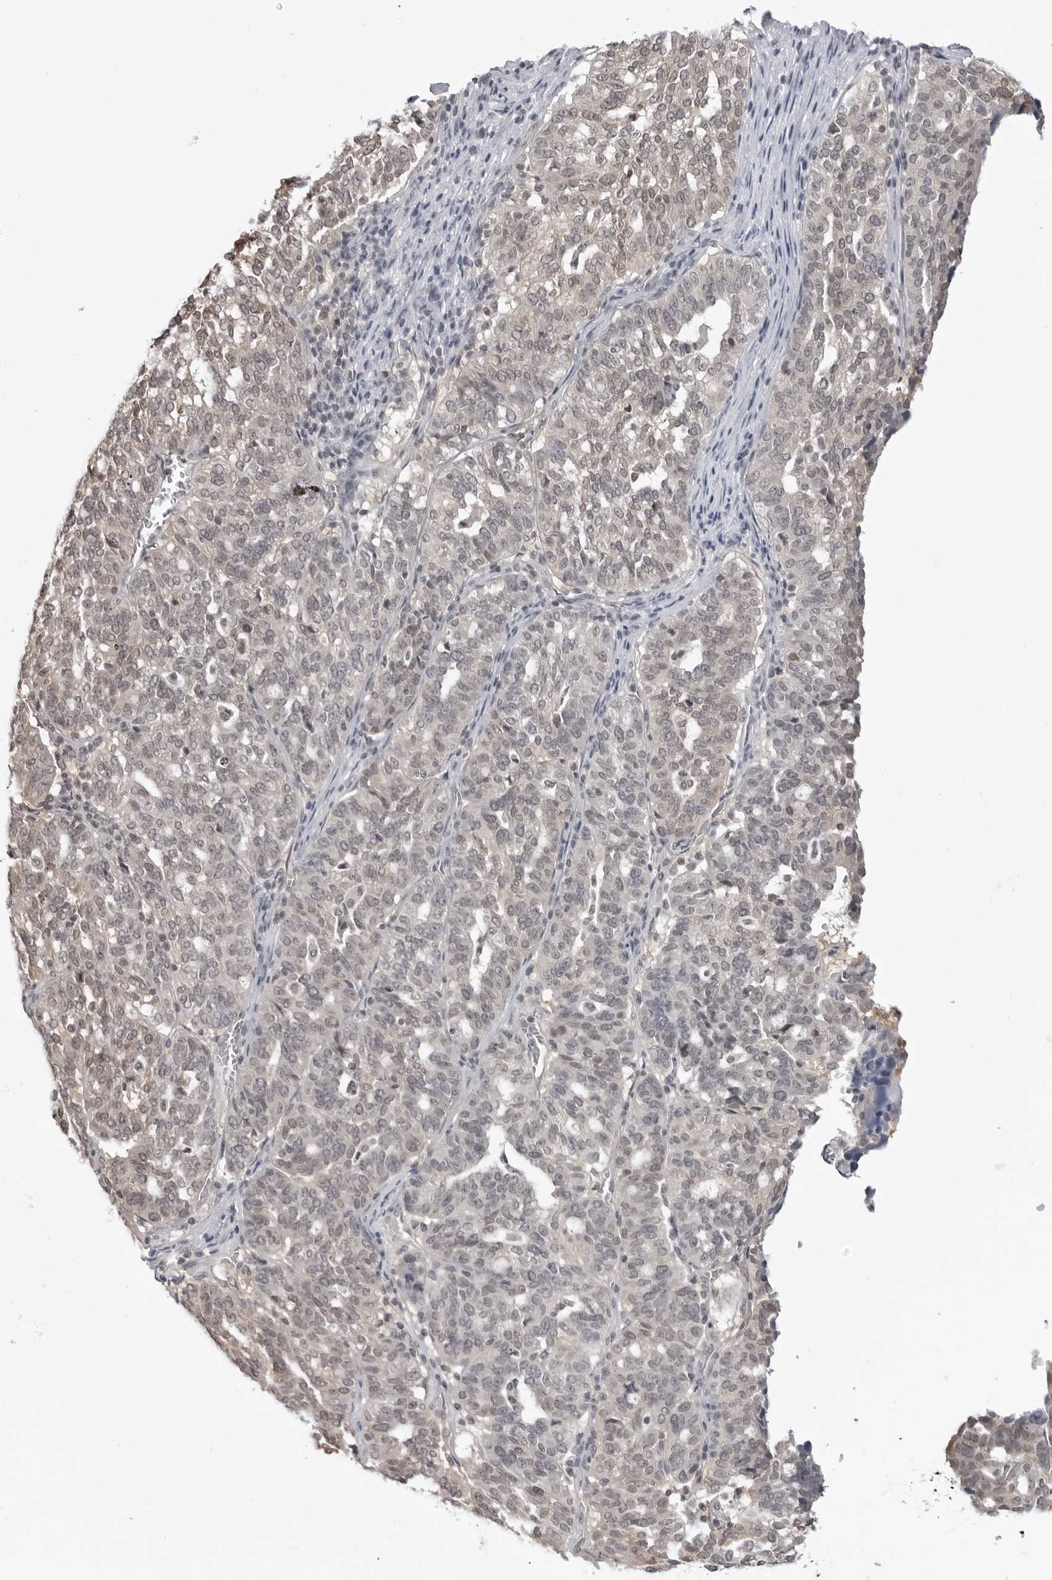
{"staining": {"intensity": "weak", "quantity": "<25%", "location": "nuclear"}, "tissue": "ovarian cancer", "cell_type": "Tumor cells", "image_type": "cancer", "snomed": [{"axis": "morphology", "description": "Cystadenocarcinoma, serous, NOS"}, {"axis": "topography", "description": "Ovary"}], "caption": "Micrograph shows no protein staining in tumor cells of ovarian serous cystadenocarcinoma tissue.", "gene": "YWHAG", "patient": {"sex": "female", "age": 59}}